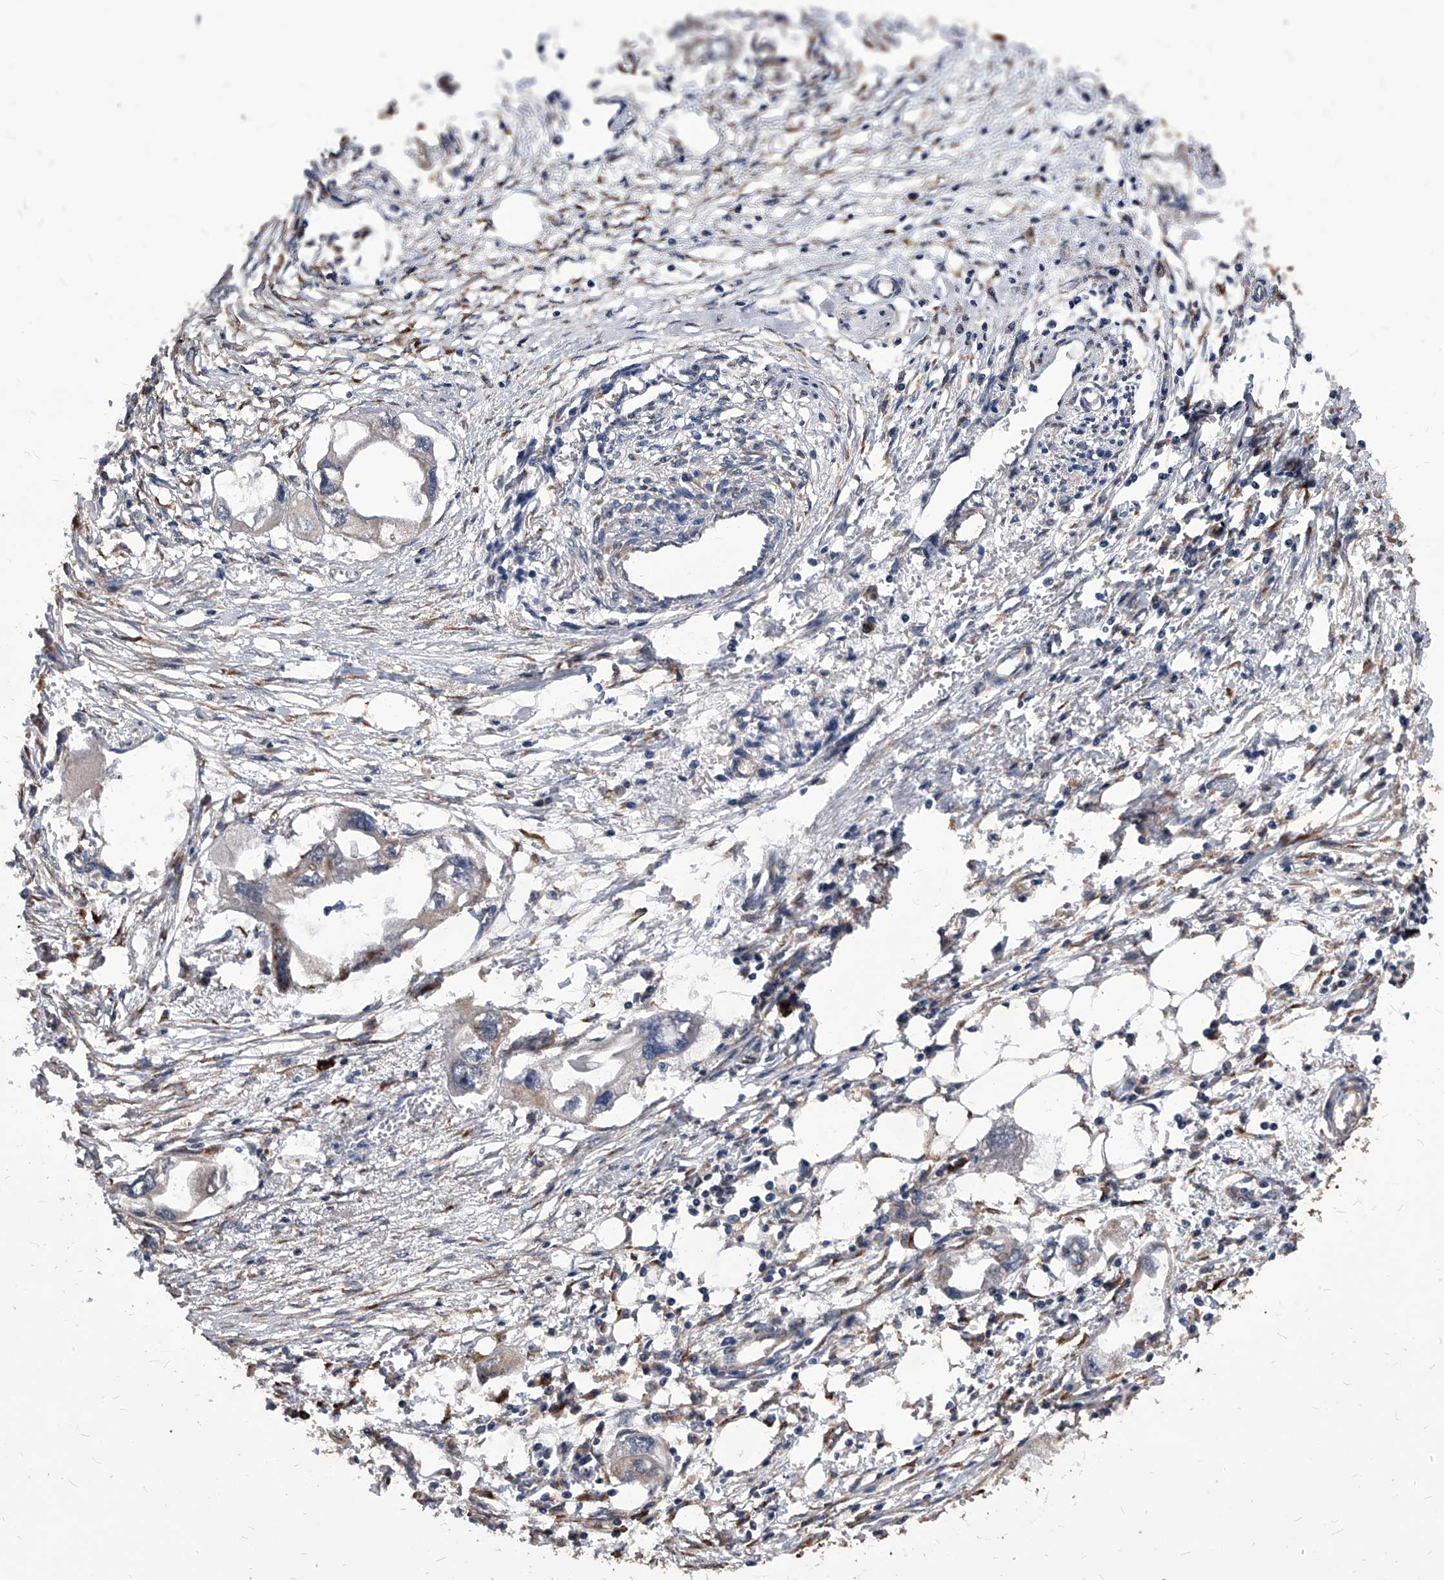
{"staining": {"intensity": "negative", "quantity": "none", "location": "none"}, "tissue": "endometrial cancer", "cell_type": "Tumor cells", "image_type": "cancer", "snomed": [{"axis": "morphology", "description": "Adenocarcinoma, NOS"}, {"axis": "morphology", "description": "Adenocarcinoma, metastatic, NOS"}, {"axis": "topography", "description": "Adipose tissue"}, {"axis": "topography", "description": "Endometrium"}], "caption": "Tumor cells show no significant positivity in metastatic adenocarcinoma (endometrial). Nuclei are stained in blue.", "gene": "ID1", "patient": {"sex": "female", "age": 67}}